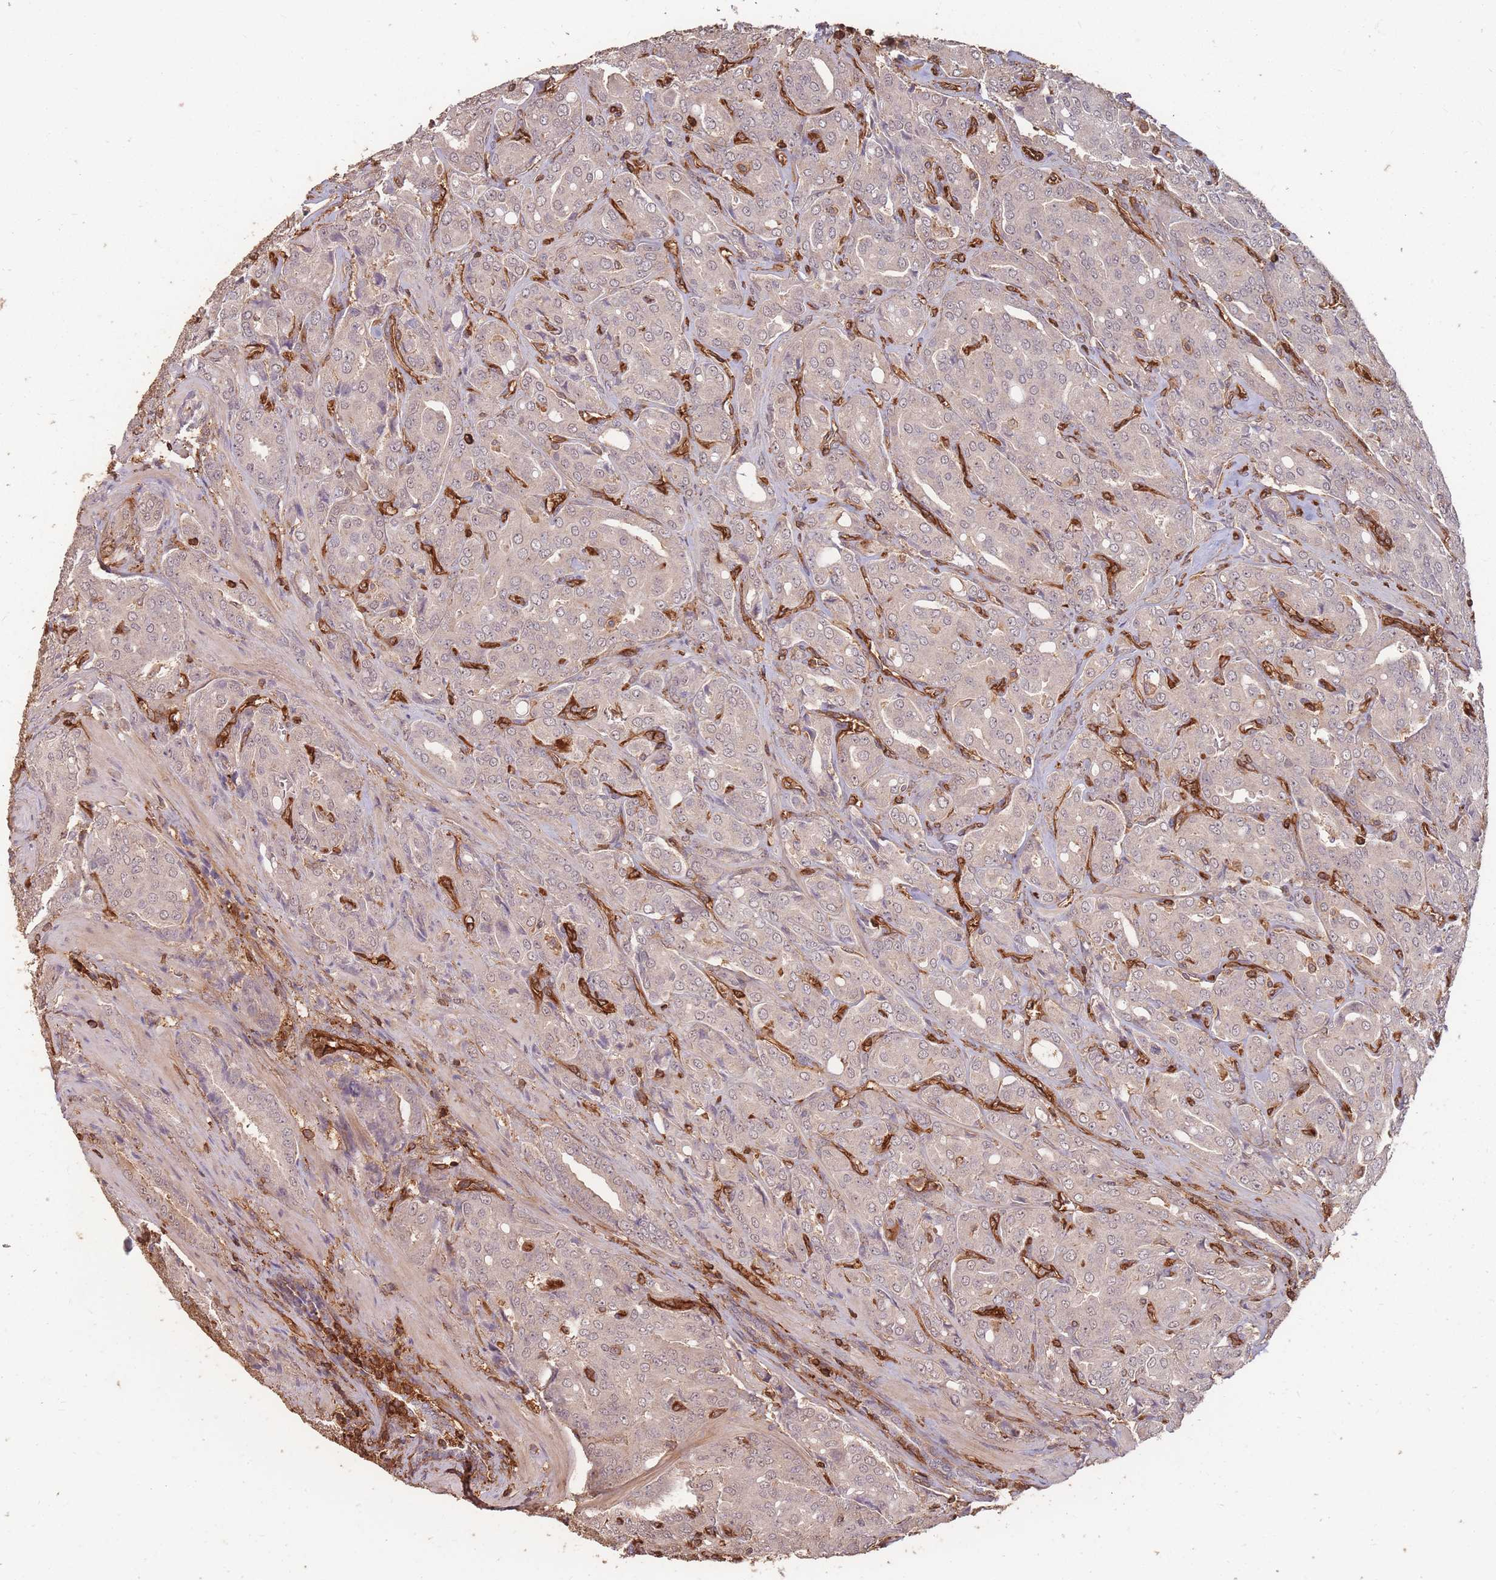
{"staining": {"intensity": "weak", "quantity": "25%-75%", "location": "cytoplasmic/membranous"}, "tissue": "prostate cancer", "cell_type": "Tumor cells", "image_type": "cancer", "snomed": [{"axis": "morphology", "description": "Adenocarcinoma, High grade"}, {"axis": "topography", "description": "Prostate"}], "caption": "A brown stain shows weak cytoplasmic/membranous positivity of a protein in prostate adenocarcinoma (high-grade) tumor cells.", "gene": "PLS3", "patient": {"sex": "male", "age": 68}}